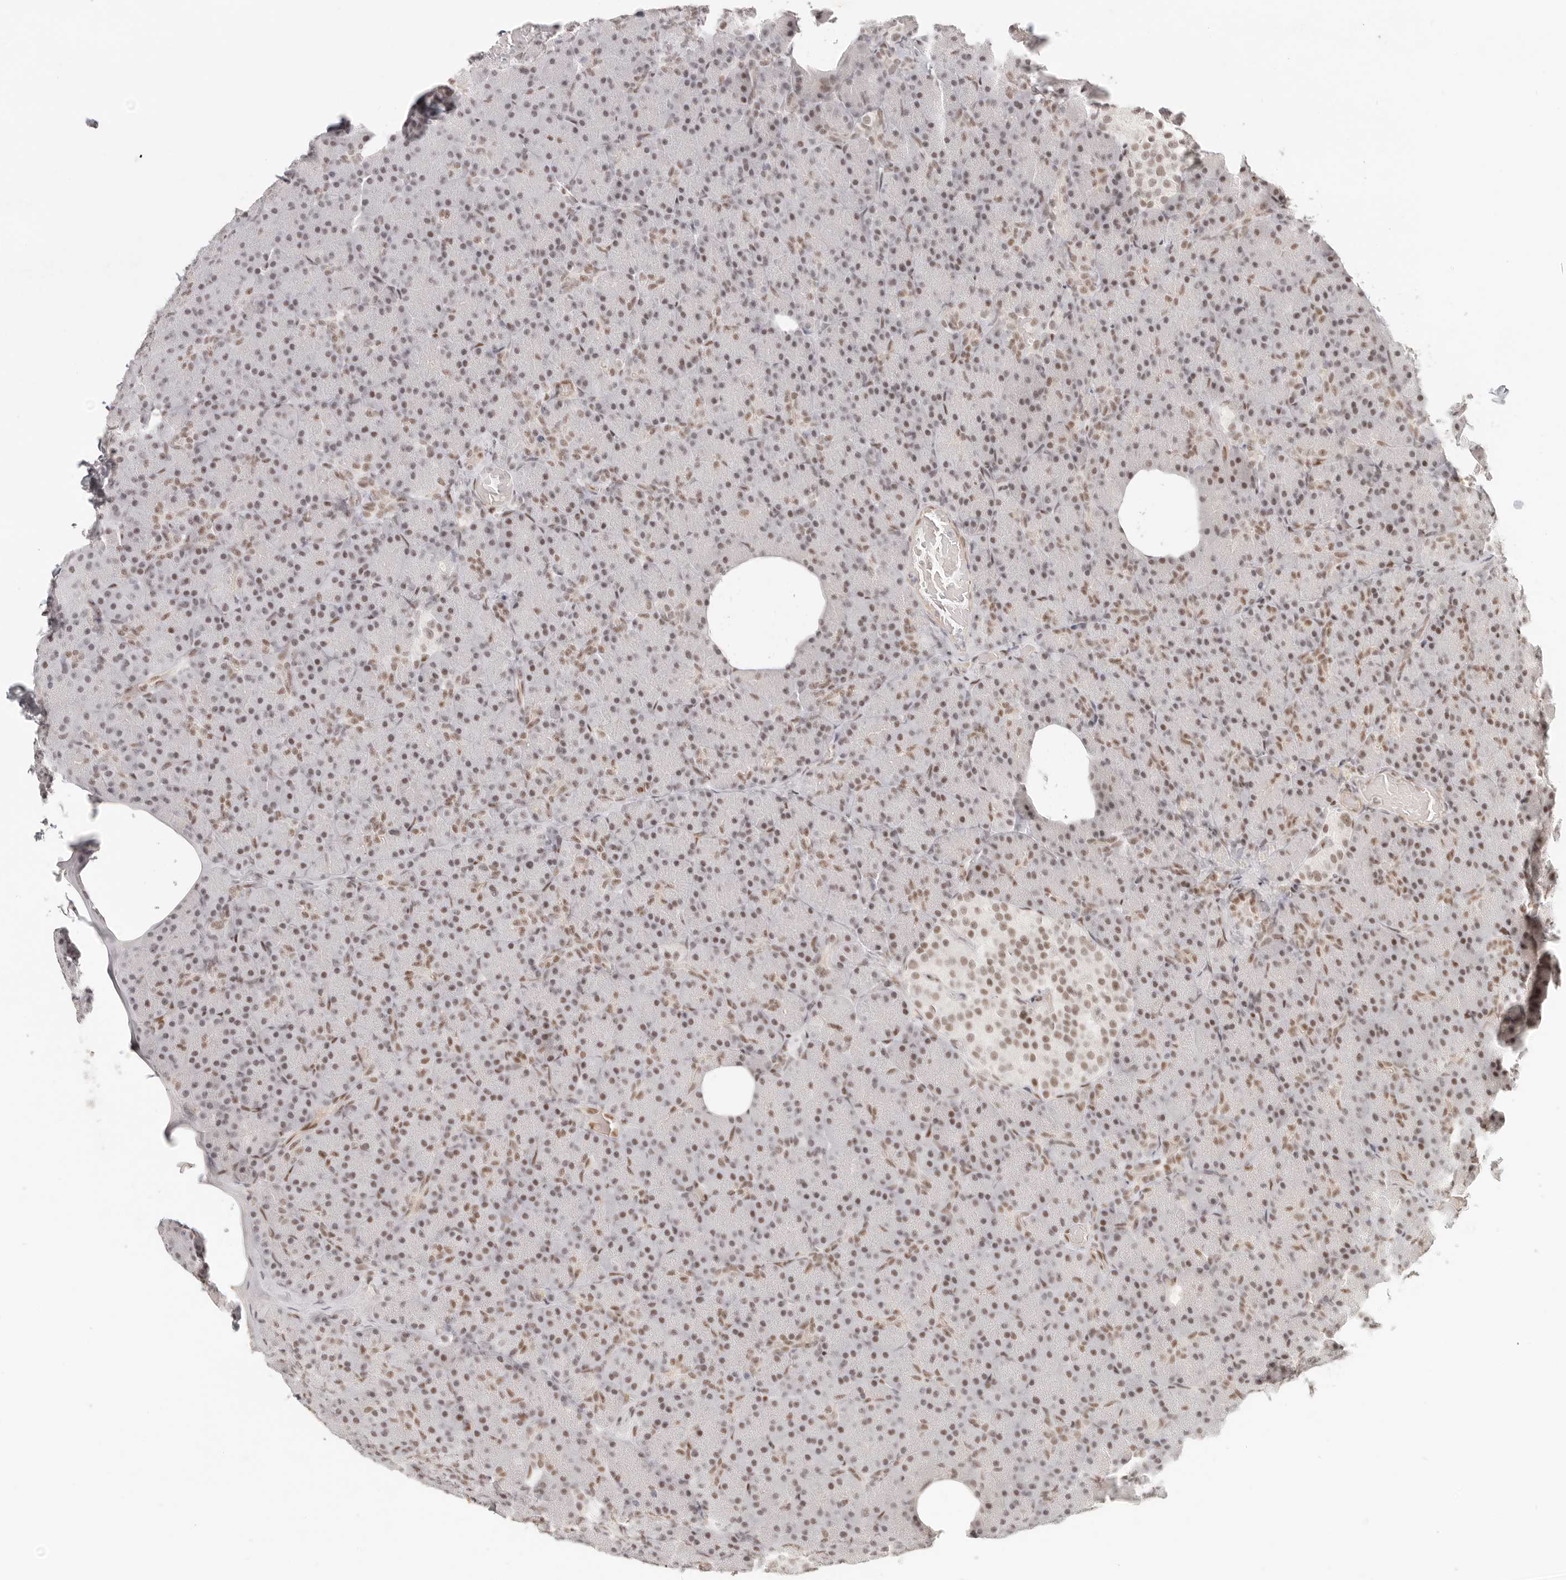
{"staining": {"intensity": "moderate", "quantity": ">75%", "location": "nuclear"}, "tissue": "pancreas", "cell_type": "Exocrine glandular cells", "image_type": "normal", "snomed": [{"axis": "morphology", "description": "Normal tissue, NOS"}, {"axis": "topography", "description": "Pancreas"}], "caption": "The micrograph demonstrates immunohistochemical staining of unremarkable pancreas. There is moderate nuclear positivity is seen in approximately >75% of exocrine glandular cells. Immunohistochemistry (ihc) stains the protein of interest in brown and the nuclei are stained blue.", "gene": "GABPA", "patient": {"sex": "female", "age": 43}}